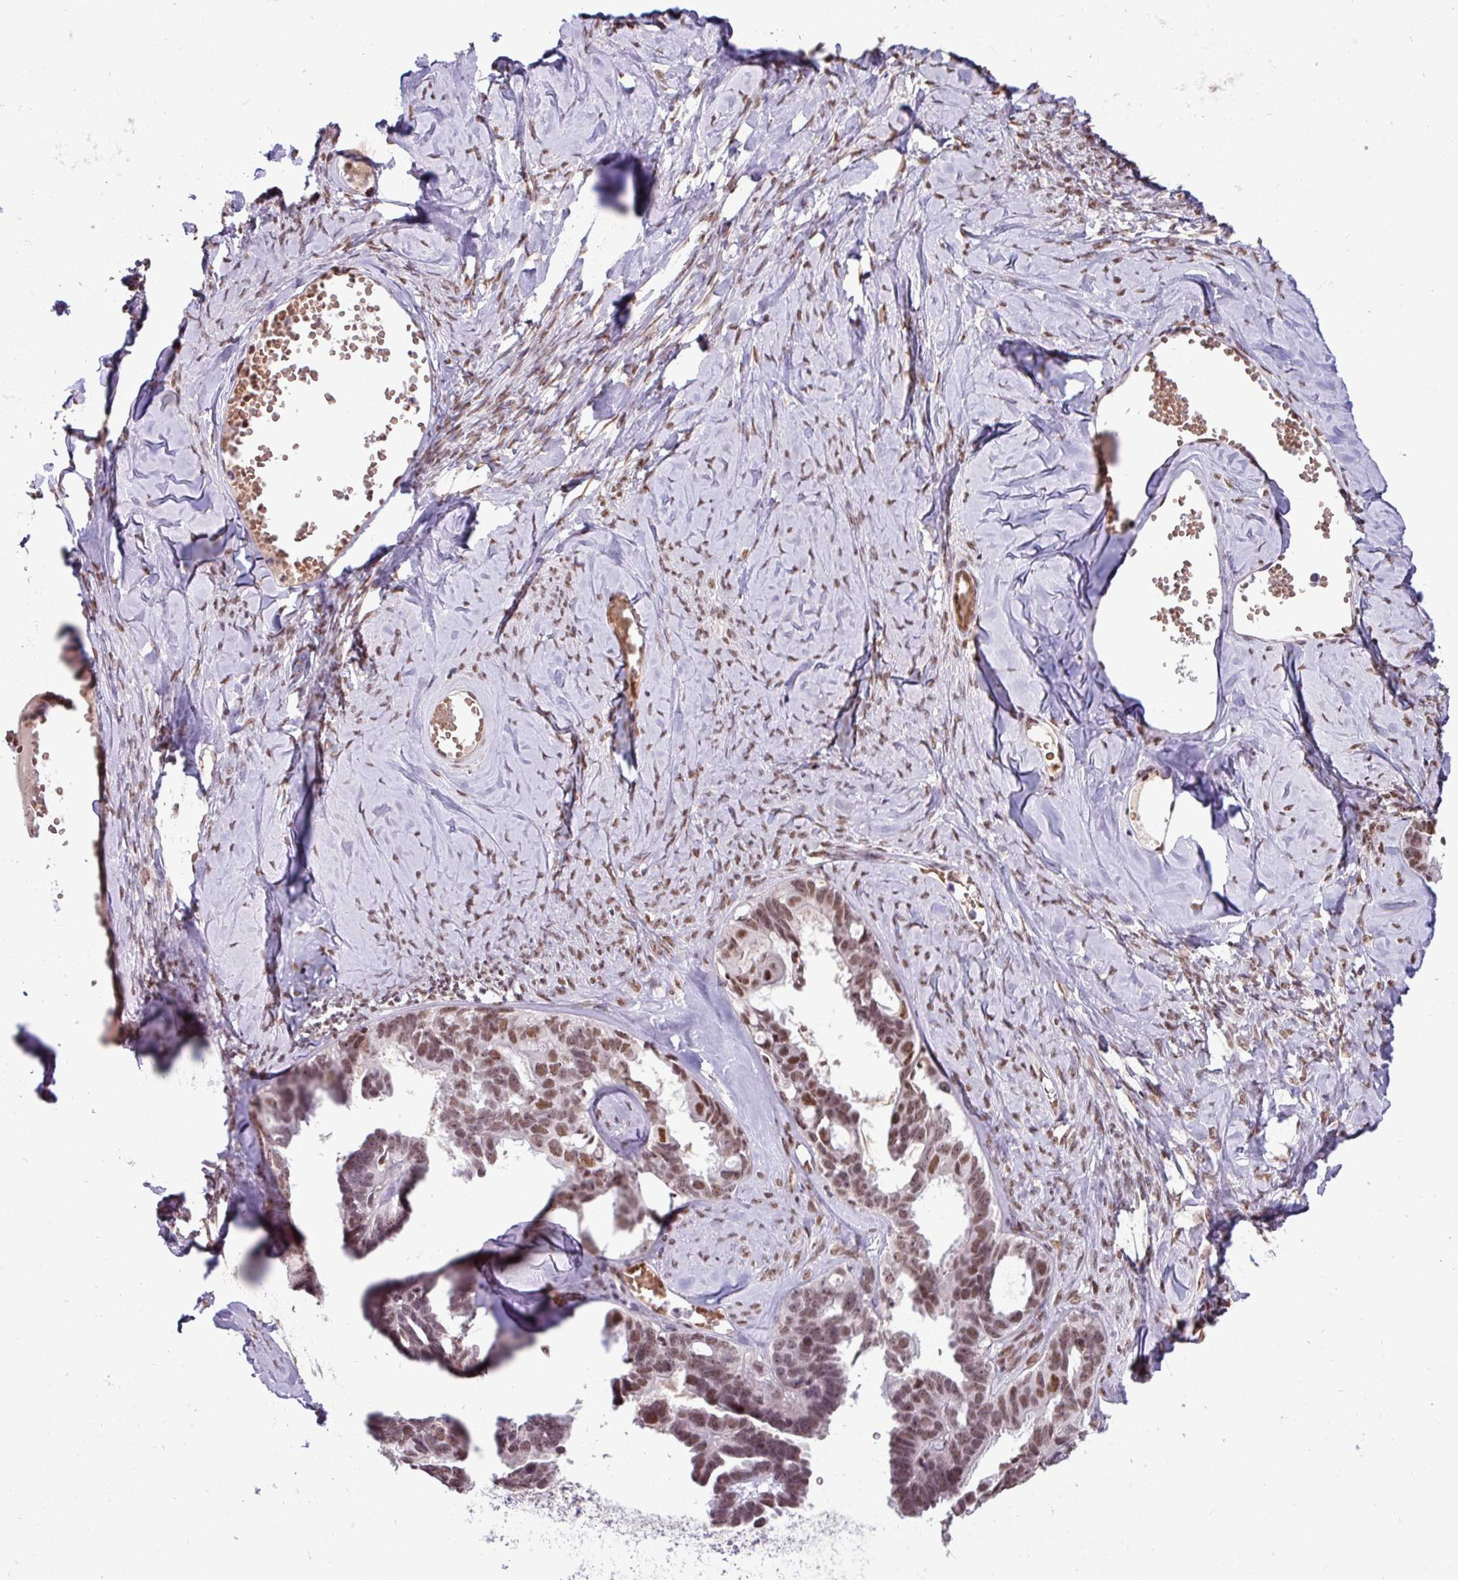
{"staining": {"intensity": "moderate", "quantity": ">75%", "location": "nuclear"}, "tissue": "ovarian cancer", "cell_type": "Tumor cells", "image_type": "cancer", "snomed": [{"axis": "morphology", "description": "Cystadenocarcinoma, serous, NOS"}, {"axis": "topography", "description": "Ovary"}], "caption": "Moderate nuclear staining for a protein is seen in about >75% of tumor cells of ovarian cancer using IHC.", "gene": "TDG", "patient": {"sex": "female", "age": 69}}